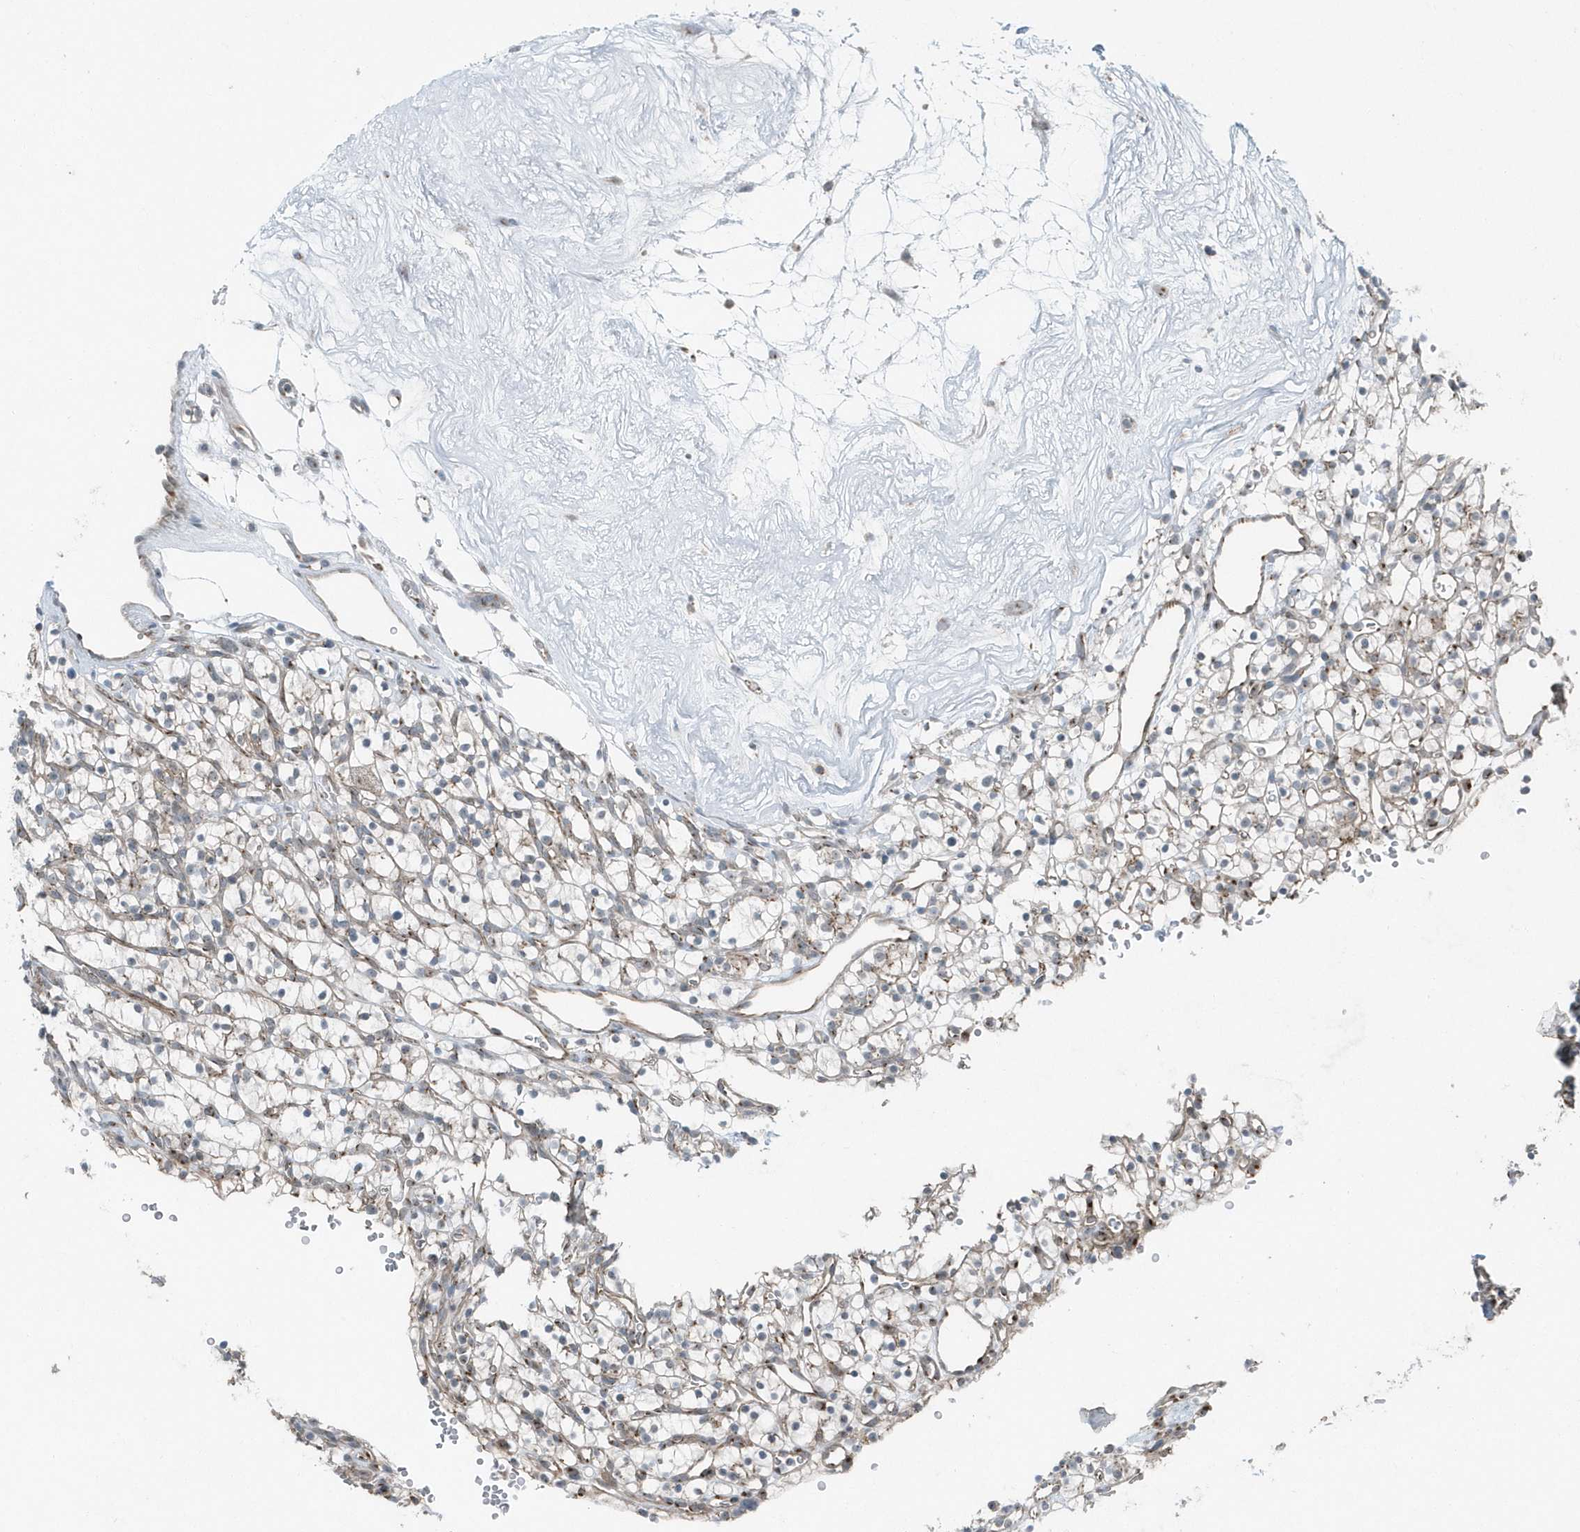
{"staining": {"intensity": "weak", "quantity": "<25%", "location": "cytoplasmic/membranous"}, "tissue": "renal cancer", "cell_type": "Tumor cells", "image_type": "cancer", "snomed": [{"axis": "morphology", "description": "Adenocarcinoma, NOS"}, {"axis": "topography", "description": "Kidney"}], "caption": "Human renal cancer (adenocarcinoma) stained for a protein using immunohistochemistry (IHC) shows no expression in tumor cells.", "gene": "GCC2", "patient": {"sex": "female", "age": 57}}